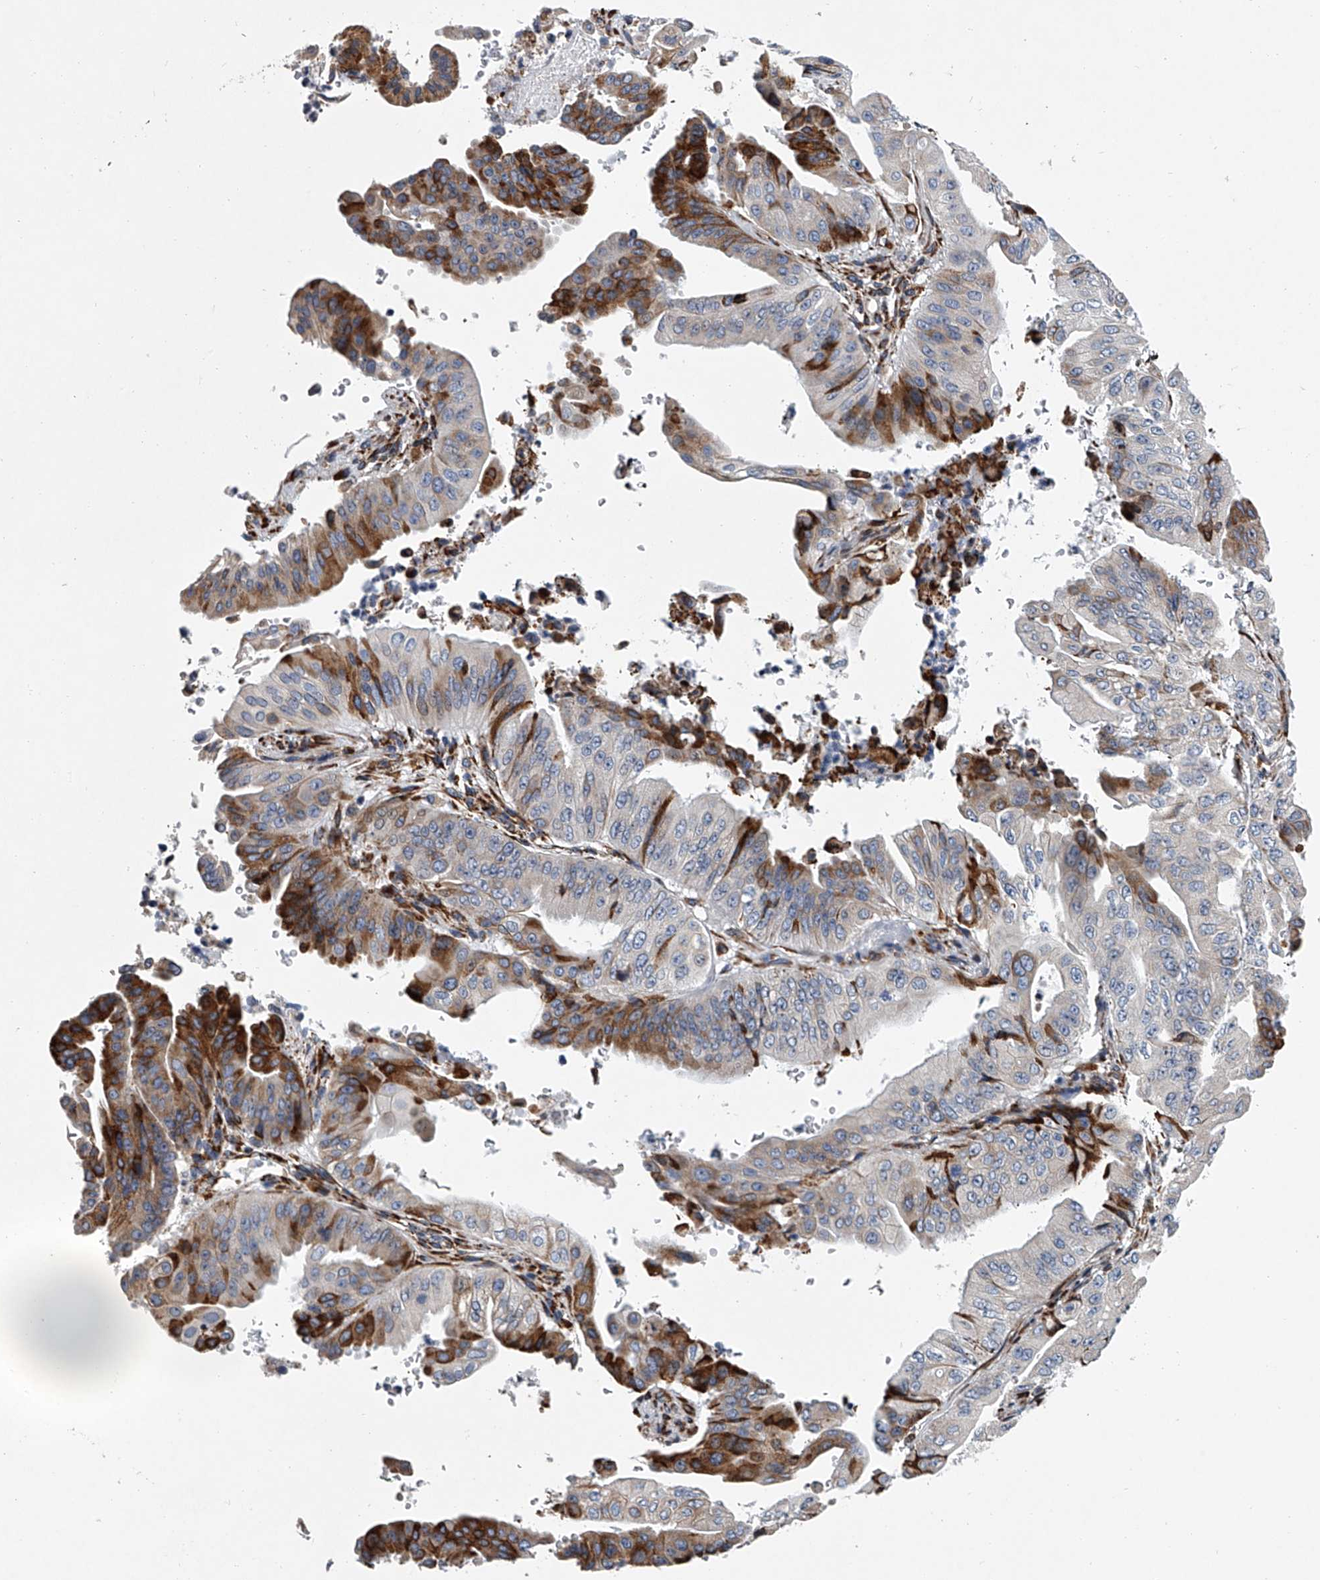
{"staining": {"intensity": "moderate", "quantity": "<25%", "location": "cytoplasmic/membranous"}, "tissue": "pancreatic cancer", "cell_type": "Tumor cells", "image_type": "cancer", "snomed": [{"axis": "morphology", "description": "Adenocarcinoma, NOS"}, {"axis": "topography", "description": "Pancreas"}], "caption": "Human adenocarcinoma (pancreatic) stained with a protein marker exhibits moderate staining in tumor cells.", "gene": "TMEM63C", "patient": {"sex": "female", "age": 77}}